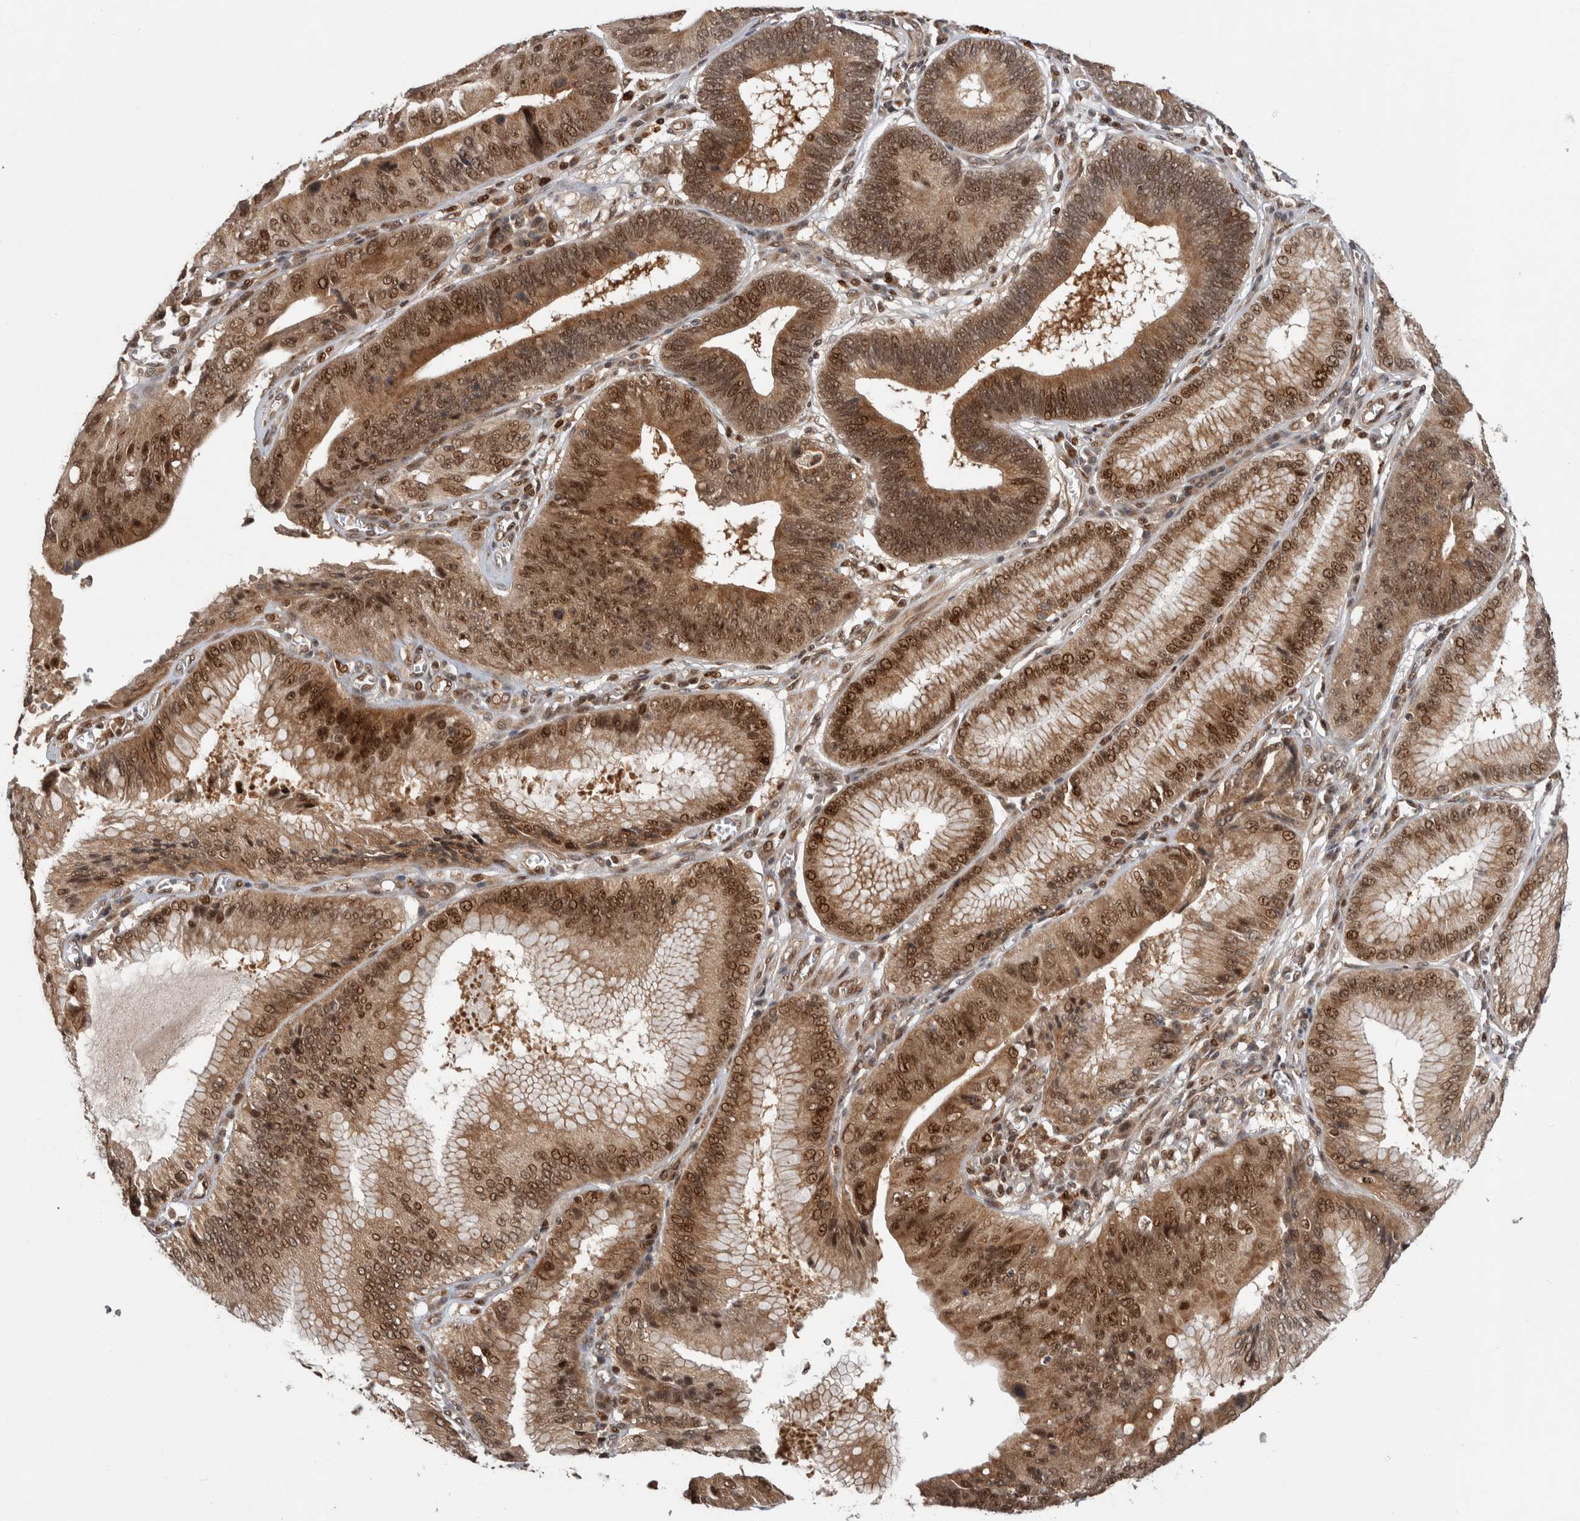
{"staining": {"intensity": "strong", "quantity": ">75%", "location": "cytoplasmic/membranous,nuclear"}, "tissue": "stomach cancer", "cell_type": "Tumor cells", "image_type": "cancer", "snomed": [{"axis": "morphology", "description": "Adenocarcinoma, NOS"}, {"axis": "topography", "description": "Stomach"}], "caption": "This is a histology image of immunohistochemistry (IHC) staining of adenocarcinoma (stomach), which shows strong positivity in the cytoplasmic/membranous and nuclear of tumor cells.", "gene": "RPS6KA4", "patient": {"sex": "male", "age": 59}}